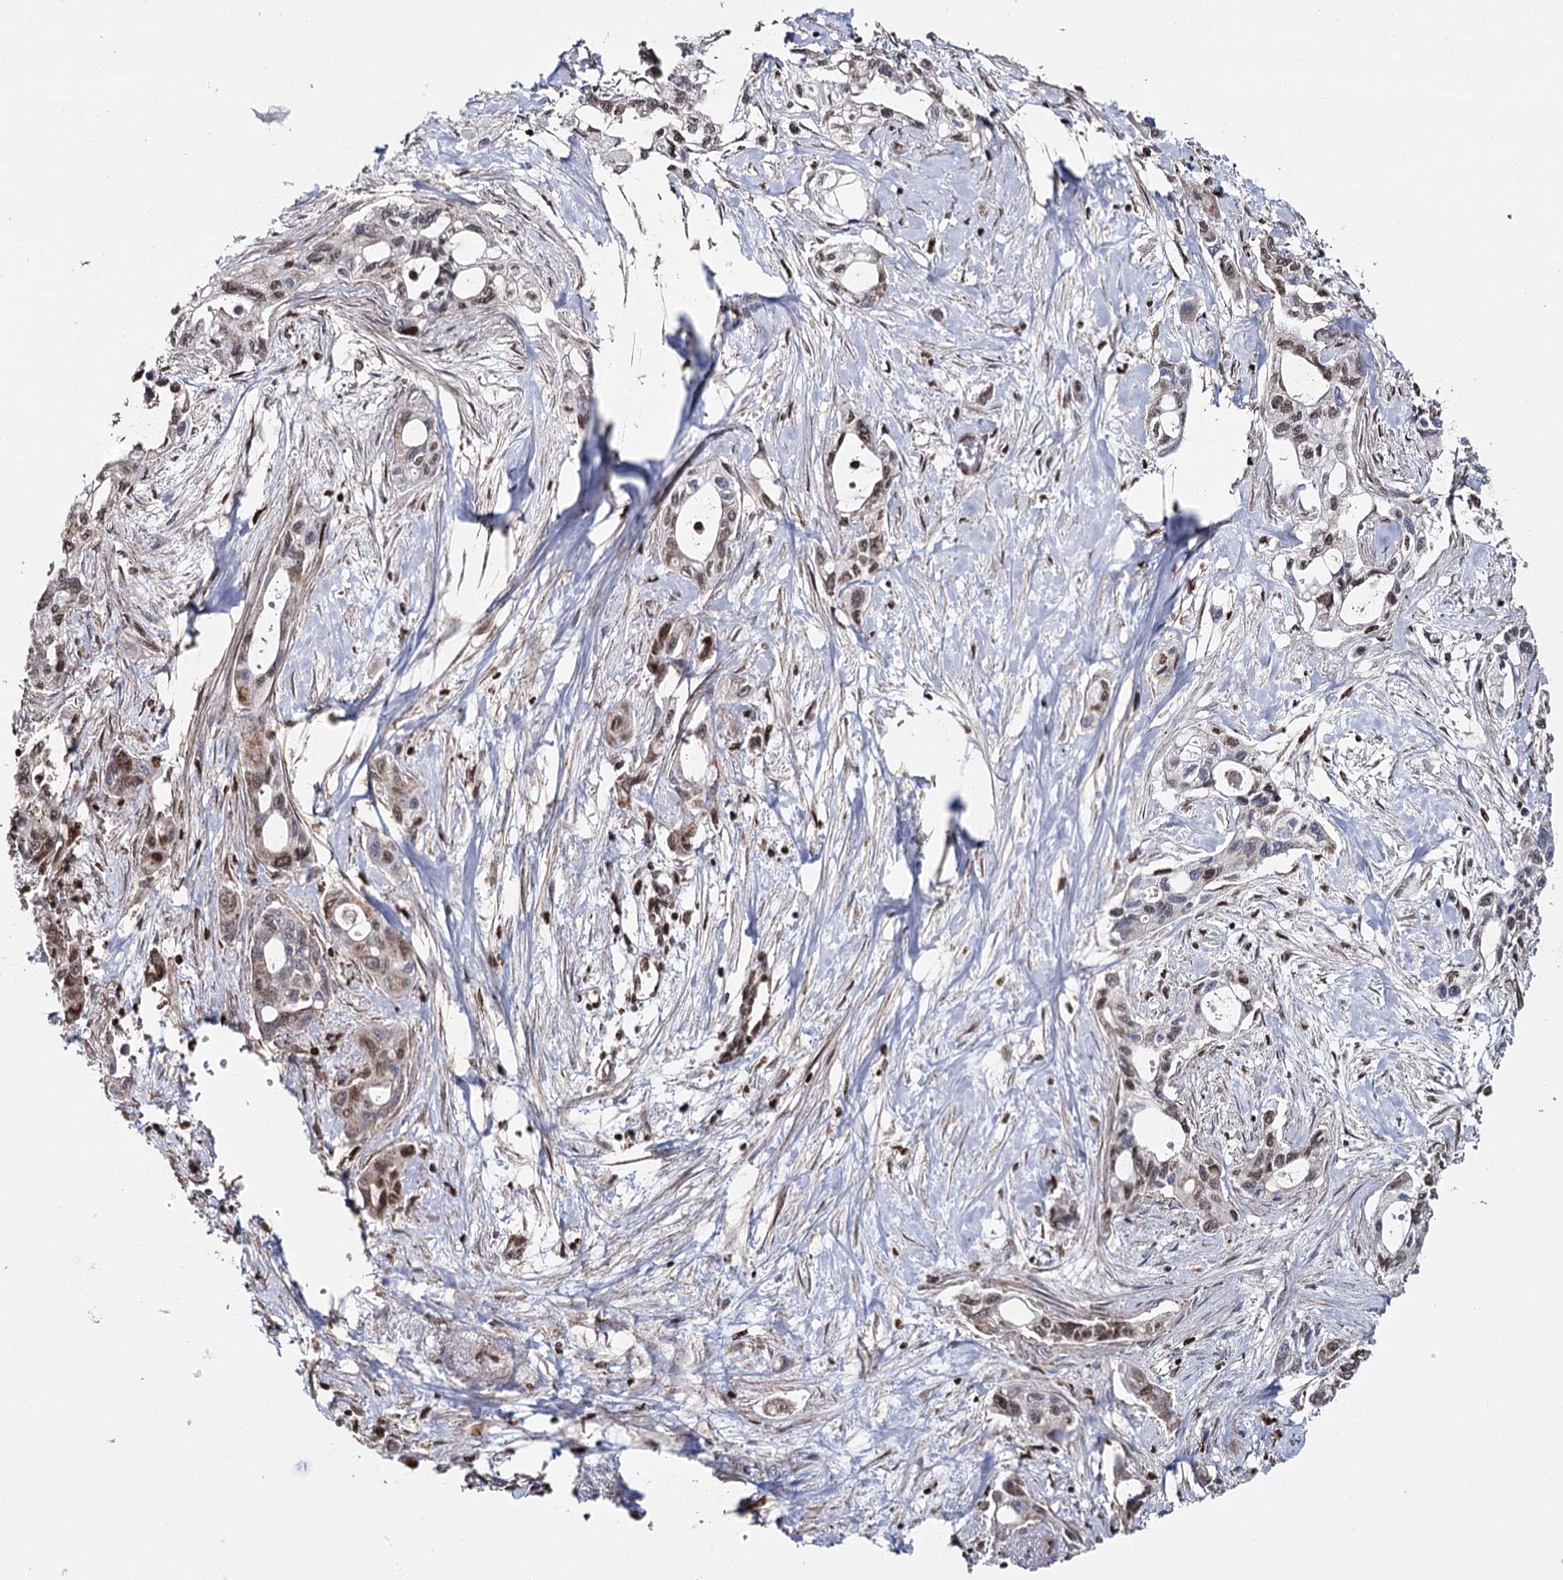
{"staining": {"intensity": "moderate", "quantity": "<25%", "location": "nuclear"}, "tissue": "pancreatic cancer", "cell_type": "Tumor cells", "image_type": "cancer", "snomed": [{"axis": "morphology", "description": "Adenocarcinoma, NOS"}, {"axis": "topography", "description": "Pancreas"}], "caption": "Moderate nuclear expression is identified in about <25% of tumor cells in adenocarcinoma (pancreatic). The protein is stained brown, and the nuclei are stained in blue (DAB IHC with brightfield microscopy, high magnification).", "gene": "PDHX", "patient": {"sex": "male", "age": 75}}